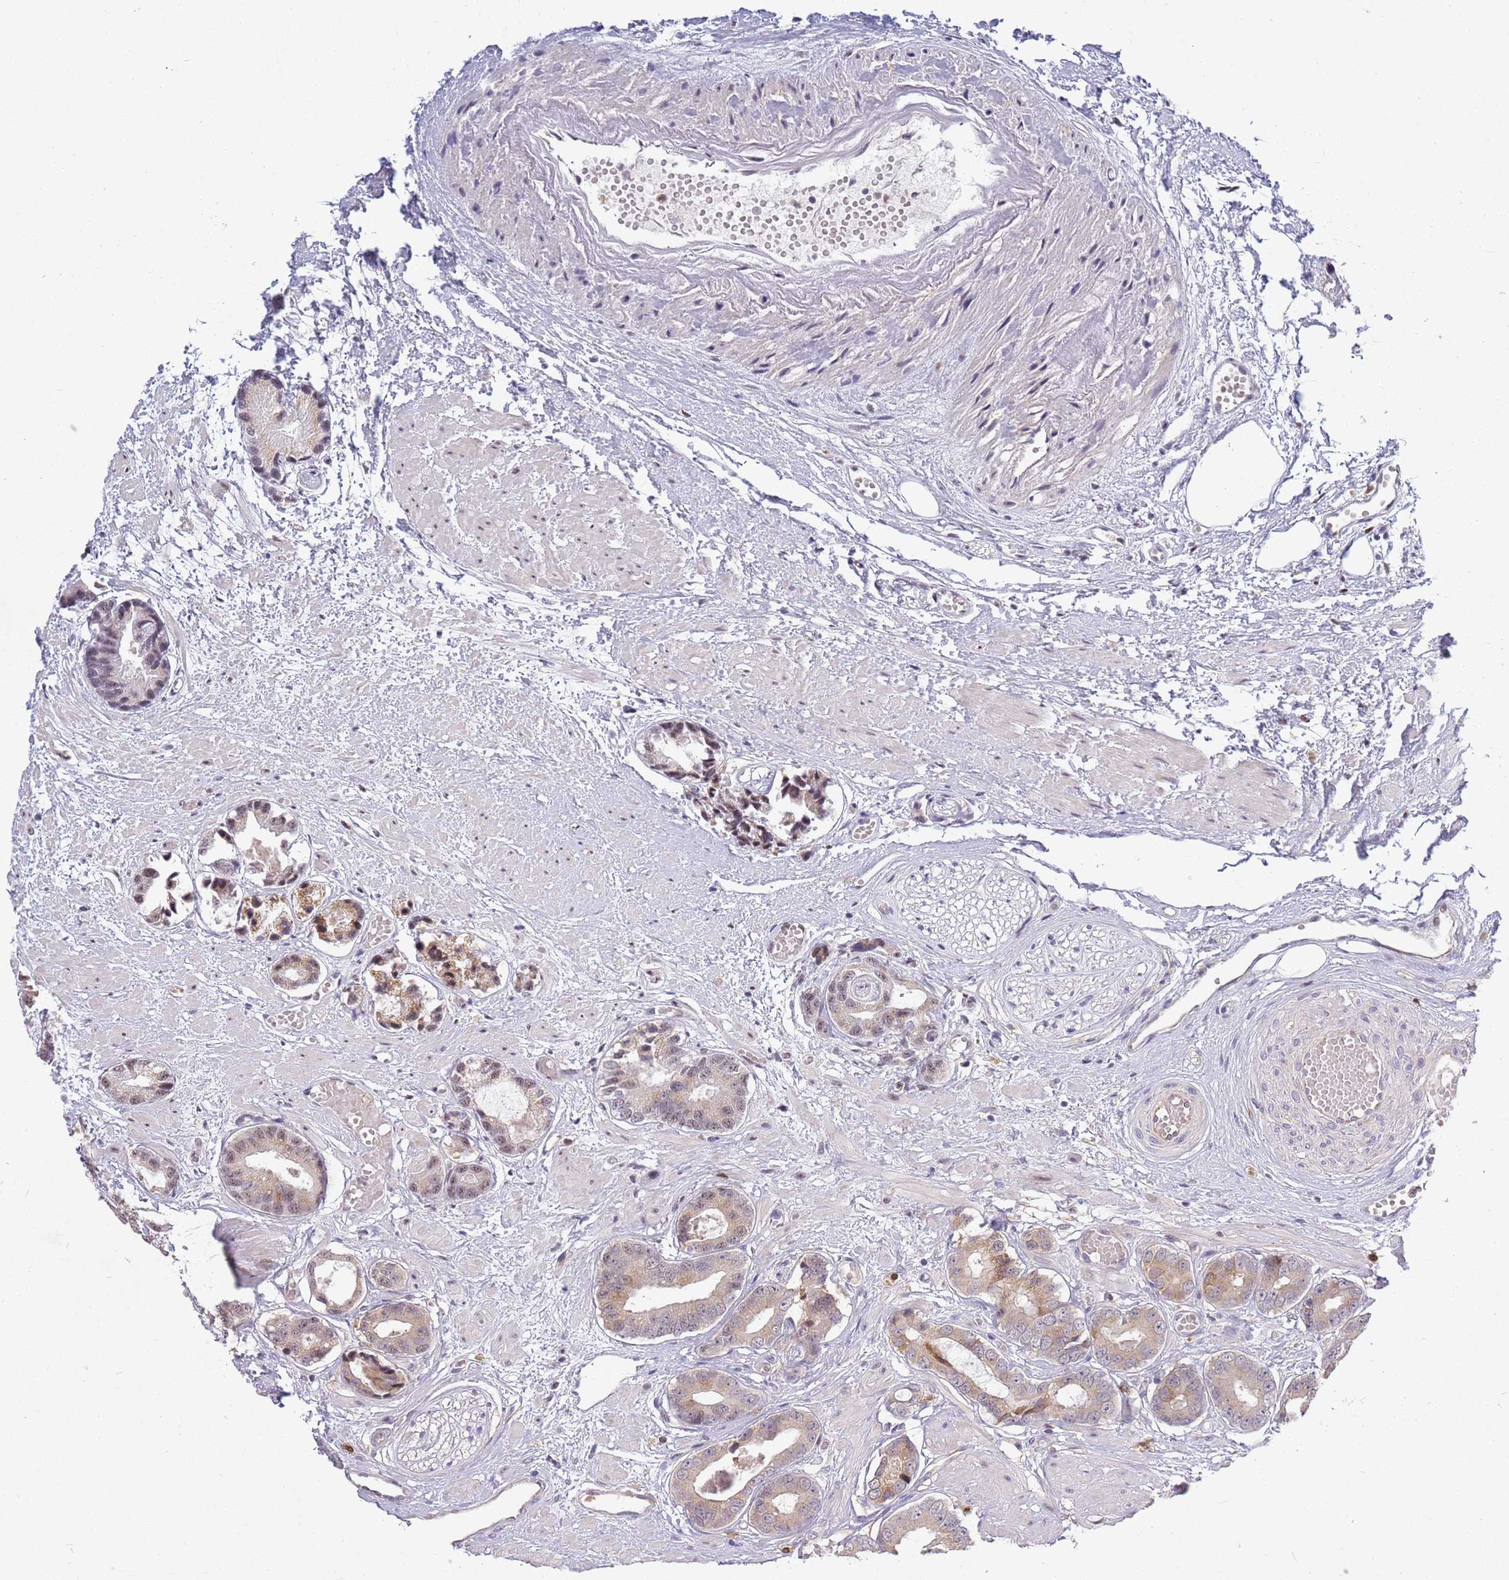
{"staining": {"intensity": "weak", "quantity": "25%-75%", "location": "cytoplasmic/membranous,nuclear"}, "tissue": "prostate cancer", "cell_type": "Tumor cells", "image_type": "cancer", "snomed": [{"axis": "morphology", "description": "Adenocarcinoma, Low grade"}, {"axis": "topography", "description": "Prostate"}], "caption": "IHC photomicrograph of adenocarcinoma (low-grade) (prostate) stained for a protein (brown), which demonstrates low levels of weak cytoplasmic/membranous and nuclear positivity in about 25%-75% of tumor cells.", "gene": "CCNJL", "patient": {"sex": "male", "age": 64}}